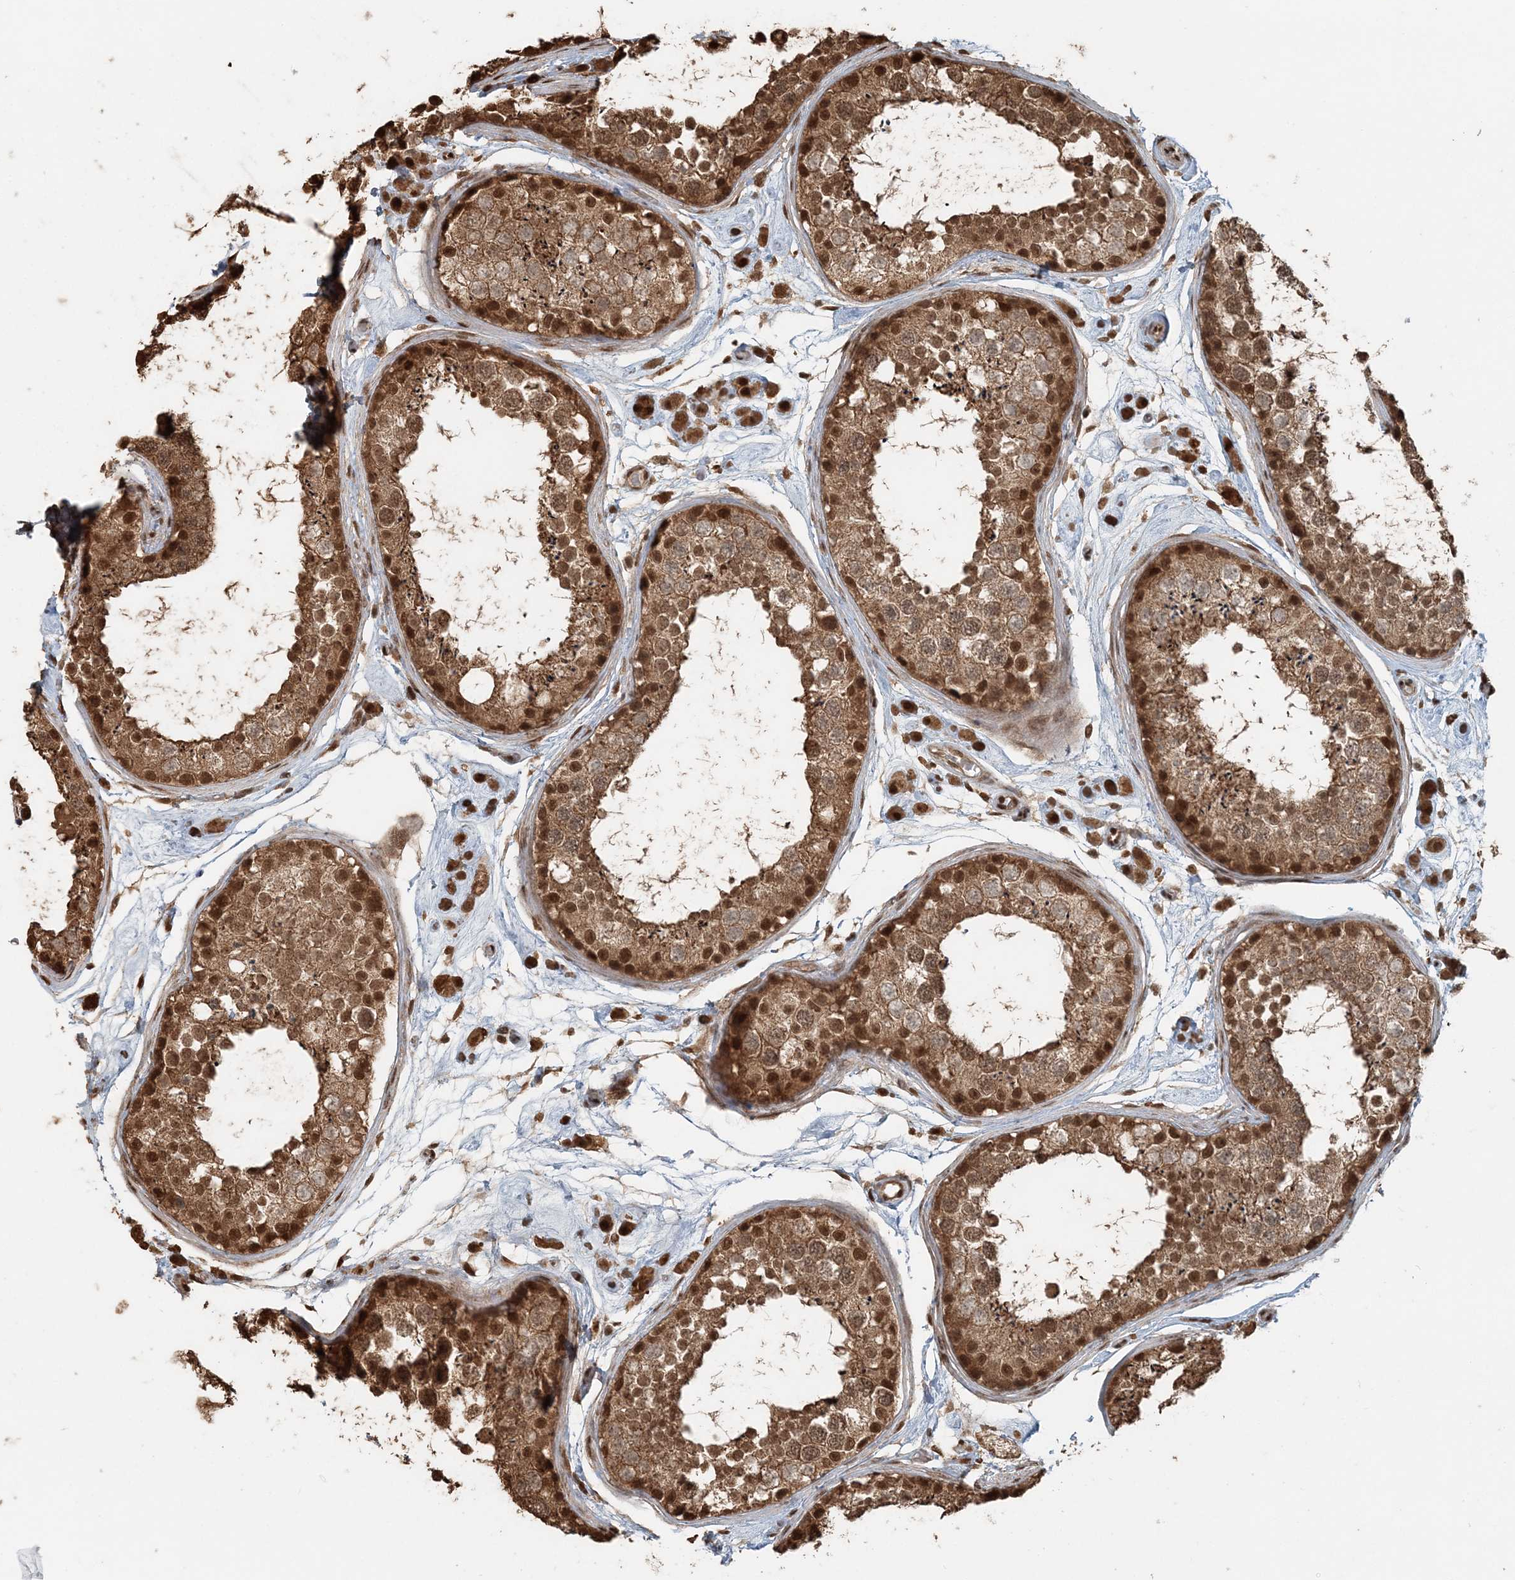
{"staining": {"intensity": "moderate", "quantity": ">75%", "location": "cytoplasmic/membranous,nuclear"}, "tissue": "testis", "cell_type": "Cells in seminiferous ducts", "image_type": "normal", "snomed": [{"axis": "morphology", "description": "Normal tissue, NOS"}, {"axis": "topography", "description": "Testis"}], "caption": "Protein analysis of unremarkable testis reveals moderate cytoplasmic/membranous,nuclear positivity in about >75% of cells in seminiferous ducts.", "gene": "ARHGAP35", "patient": {"sex": "male", "age": 25}}